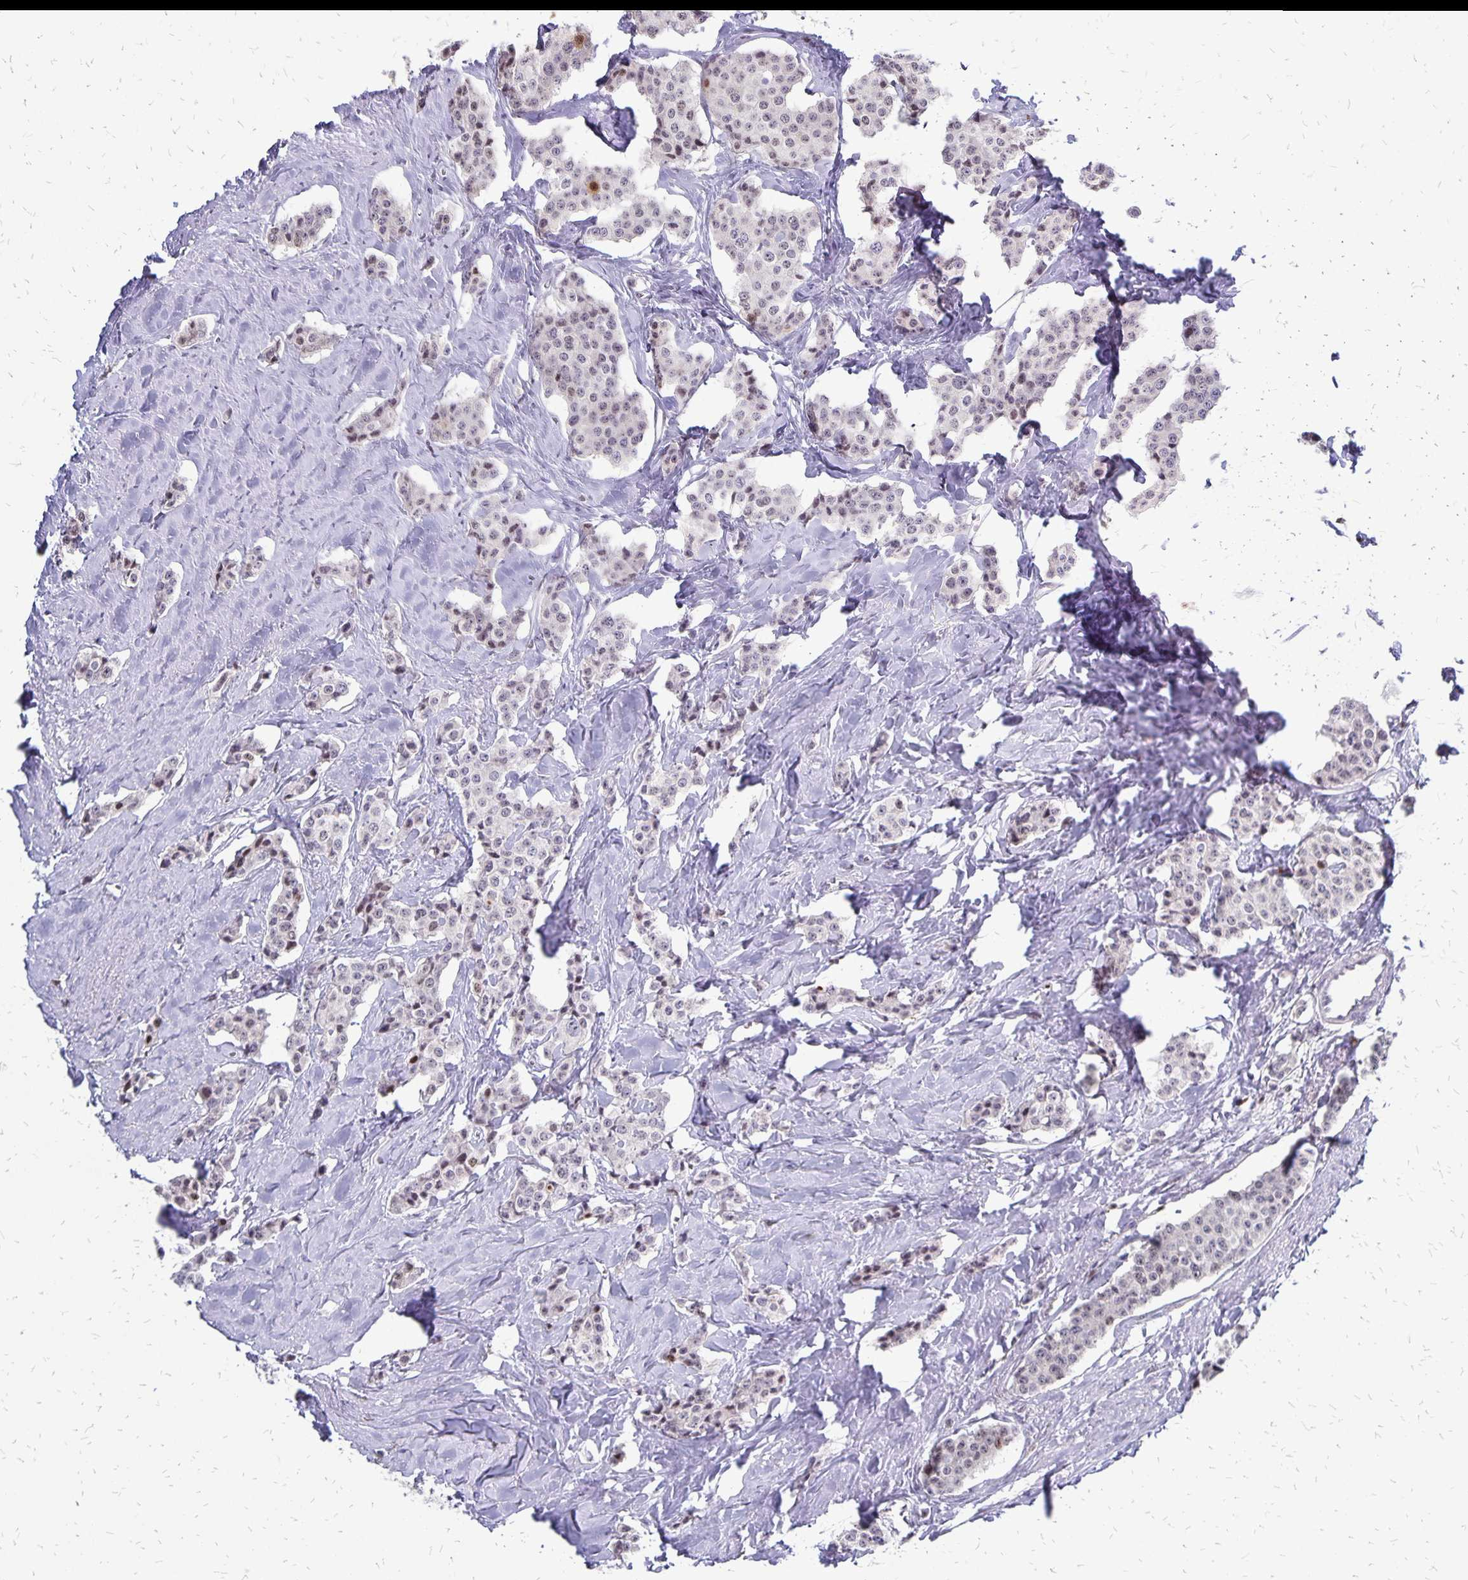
{"staining": {"intensity": "moderate", "quantity": "25%-75%", "location": "nuclear"}, "tissue": "carcinoid", "cell_type": "Tumor cells", "image_type": "cancer", "snomed": [{"axis": "morphology", "description": "Carcinoid, malignant, NOS"}, {"axis": "topography", "description": "Small intestine"}], "caption": "A micrograph showing moderate nuclear staining in approximately 25%-75% of tumor cells in carcinoid, as visualized by brown immunohistochemical staining.", "gene": "DCK", "patient": {"sex": "female", "age": 64}}